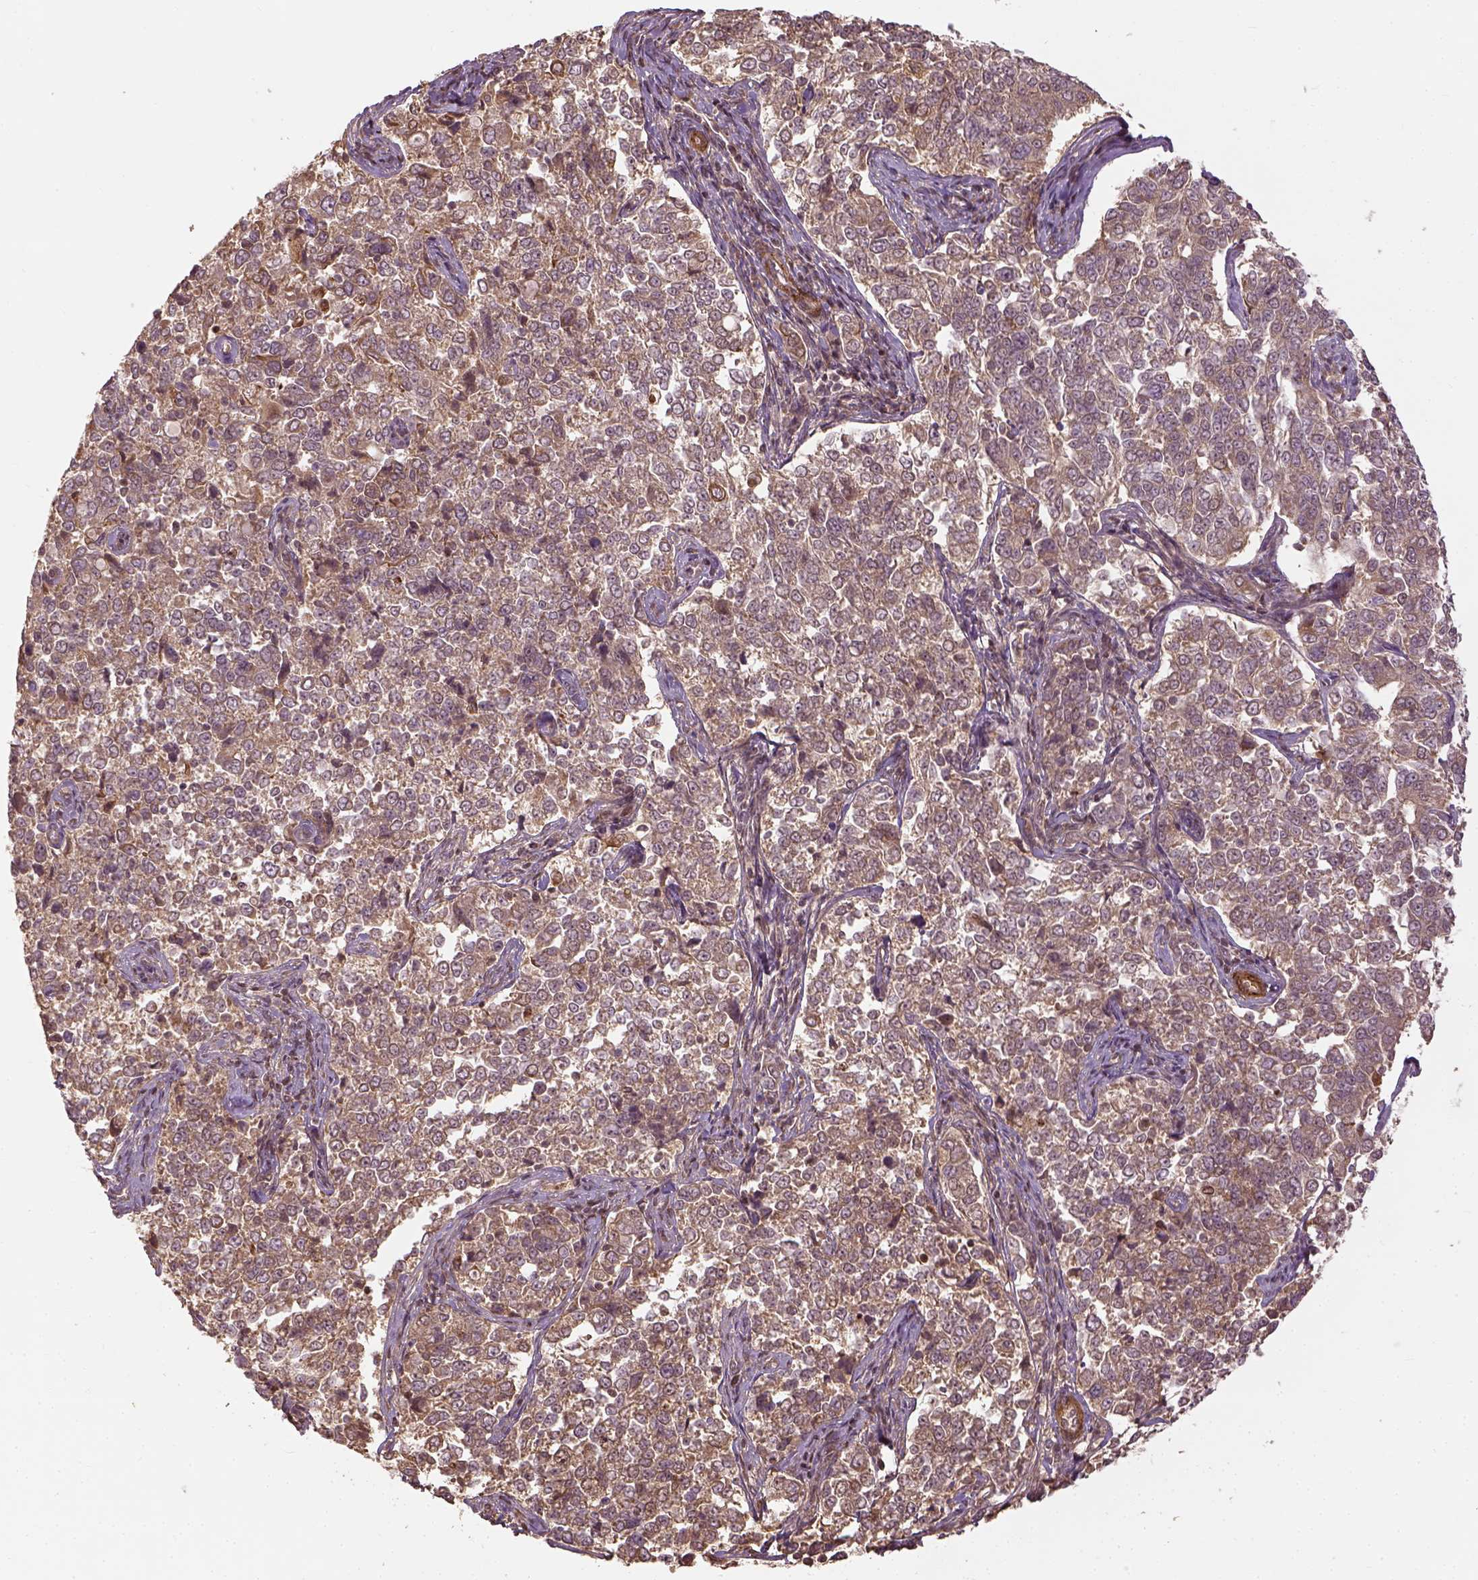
{"staining": {"intensity": "weak", "quantity": ">75%", "location": "cytoplasmic/membranous"}, "tissue": "endometrial cancer", "cell_type": "Tumor cells", "image_type": "cancer", "snomed": [{"axis": "morphology", "description": "Adenocarcinoma, NOS"}, {"axis": "topography", "description": "Endometrium"}], "caption": "IHC image of endometrial cancer (adenocarcinoma) stained for a protein (brown), which displays low levels of weak cytoplasmic/membranous positivity in about >75% of tumor cells.", "gene": "VEGFA", "patient": {"sex": "female", "age": 43}}